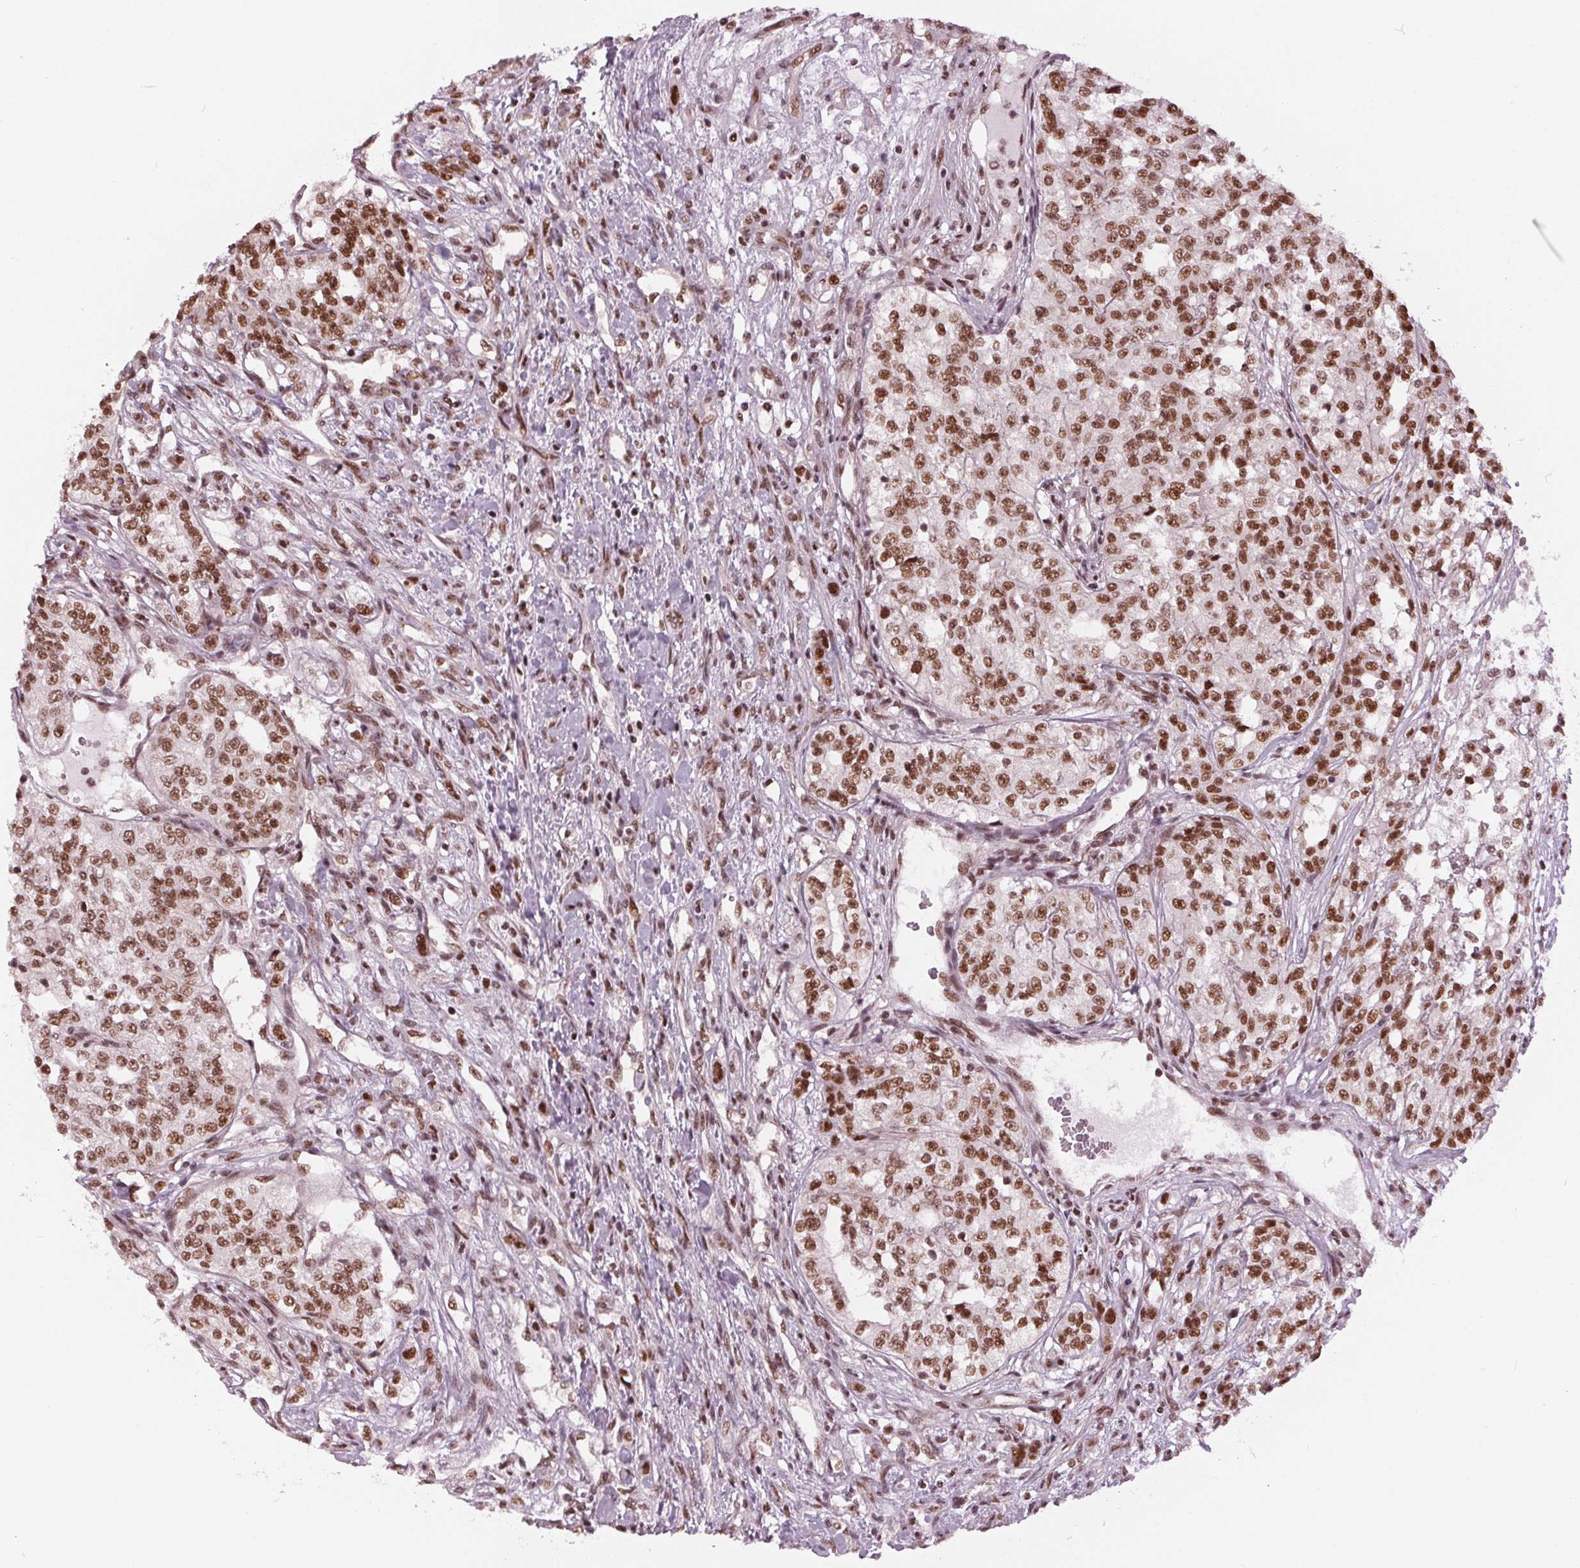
{"staining": {"intensity": "moderate", "quantity": ">75%", "location": "nuclear"}, "tissue": "renal cancer", "cell_type": "Tumor cells", "image_type": "cancer", "snomed": [{"axis": "morphology", "description": "Adenocarcinoma, NOS"}, {"axis": "topography", "description": "Kidney"}], "caption": "This photomicrograph reveals renal cancer stained with immunohistochemistry to label a protein in brown. The nuclear of tumor cells show moderate positivity for the protein. Nuclei are counter-stained blue.", "gene": "LSM2", "patient": {"sex": "female", "age": 63}}